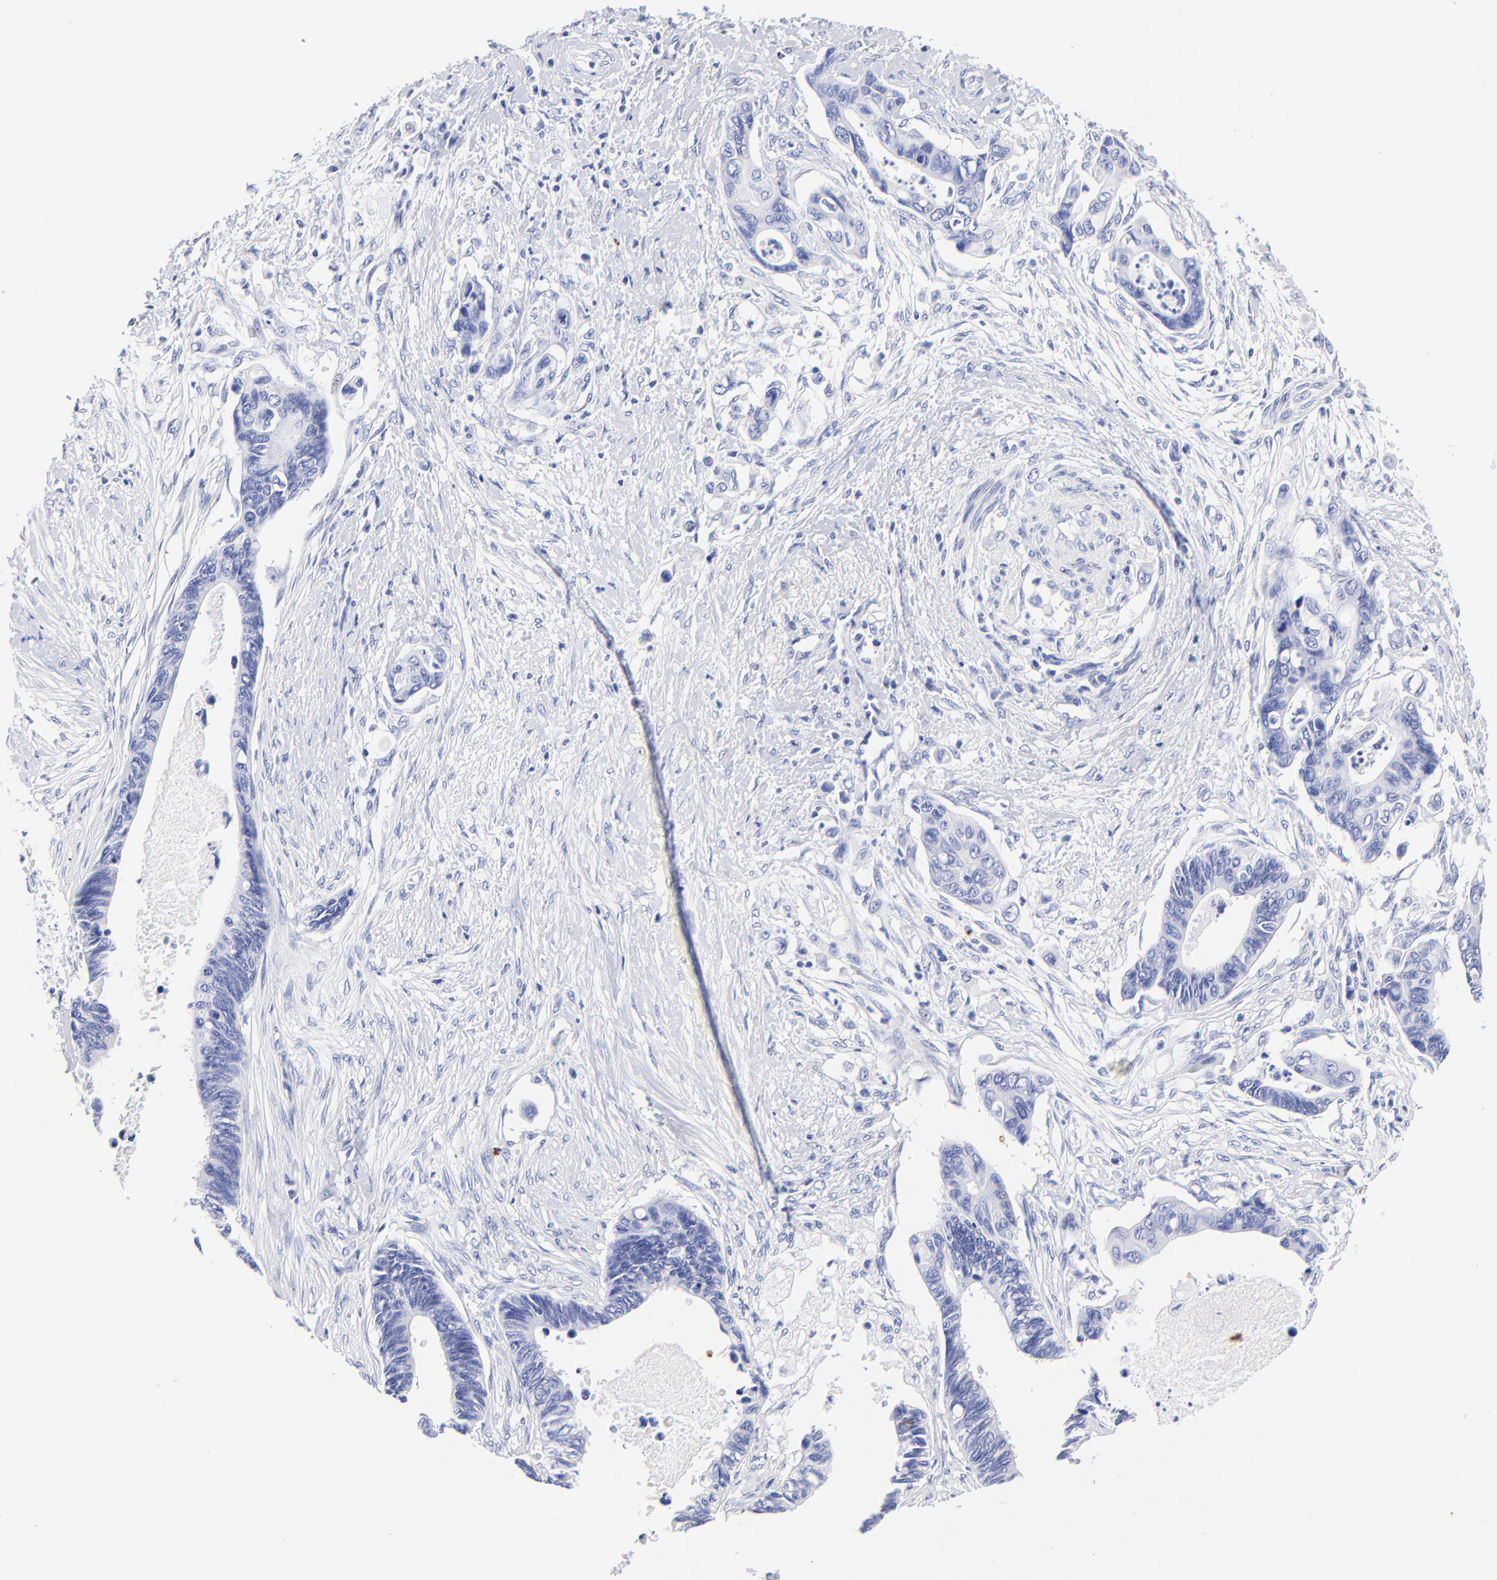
{"staining": {"intensity": "negative", "quantity": "none", "location": "none"}, "tissue": "pancreatic cancer", "cell_type": "Tumor cells", "image_type": "cancer", "snomed": [{"axis": "morphology", "description": "Adenocarcinoma, NOS"}, {"axis": "topography", "description": "Pancreas"}], "caption": "Immunohistochemistry image of human adenocarcinoma (pancreatic) stained for a protein (brown), which demonstrates no staining in tumor cells. The staining is performed using DAB (3,3'-diaminobenzidine) brown chromogen with nuclei counter-stained in using hematoxylin.", "gene": "HORMAD2", "patient": {"sex": "female", "age": 70}}